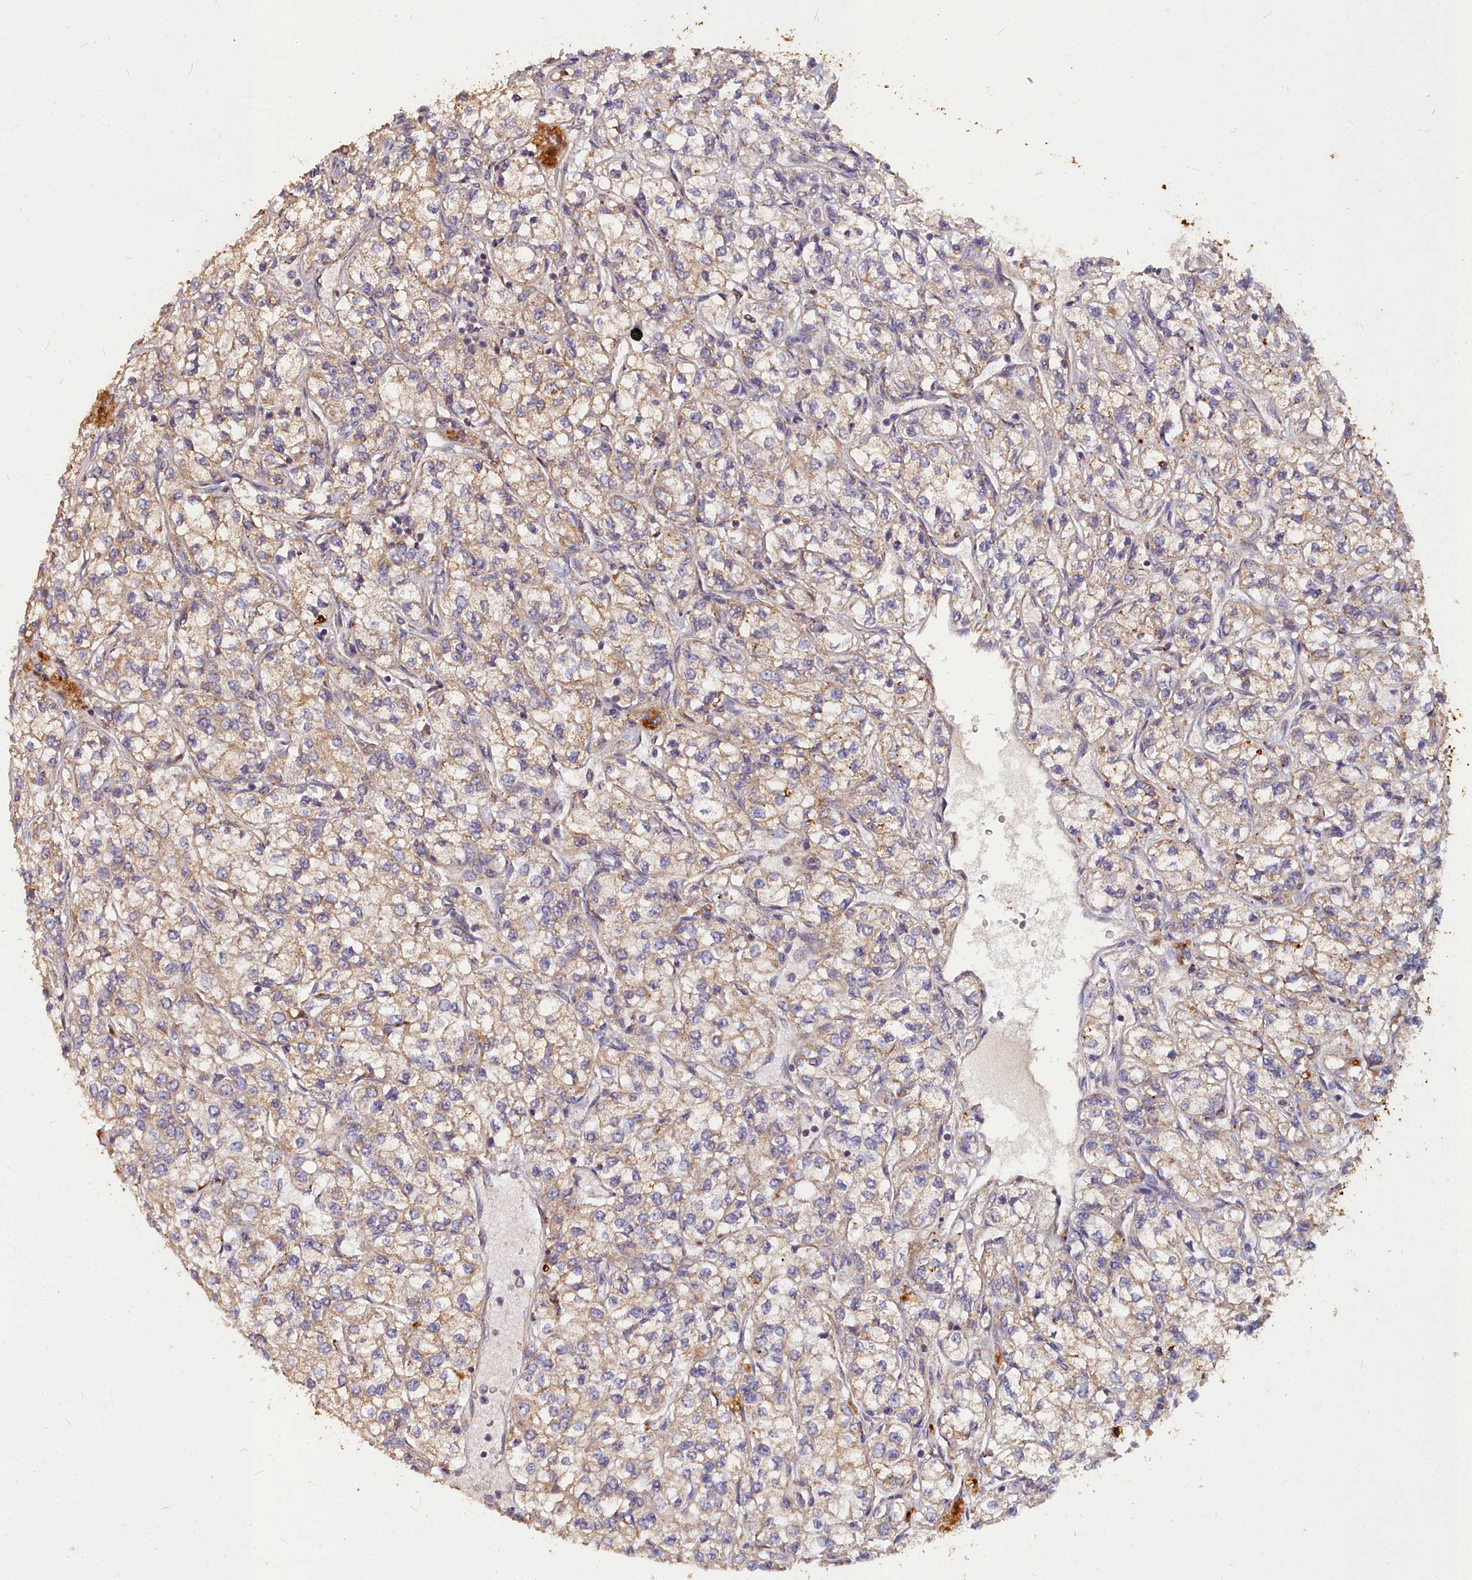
{"staining": {"intensity": "weak", "quantity": ">75%", "location": "cytoplasmic/membranous"}, "tissue": "renal cancer", "cell_type": "Tumor cells", "image_type": "cancer", "snomed": [{"axis": "morphology", "description": "Adenocarcinoma, NOS"}, {"axis": "topography", "description": "Kidney"}], "caption": "IHC of renal cancer demonstrates low levels of weak cytoplasmic/membranous staining in about >75% of tumor cells.", "gene": "COX11", "patient": {"sex": "male", "age": 80}}